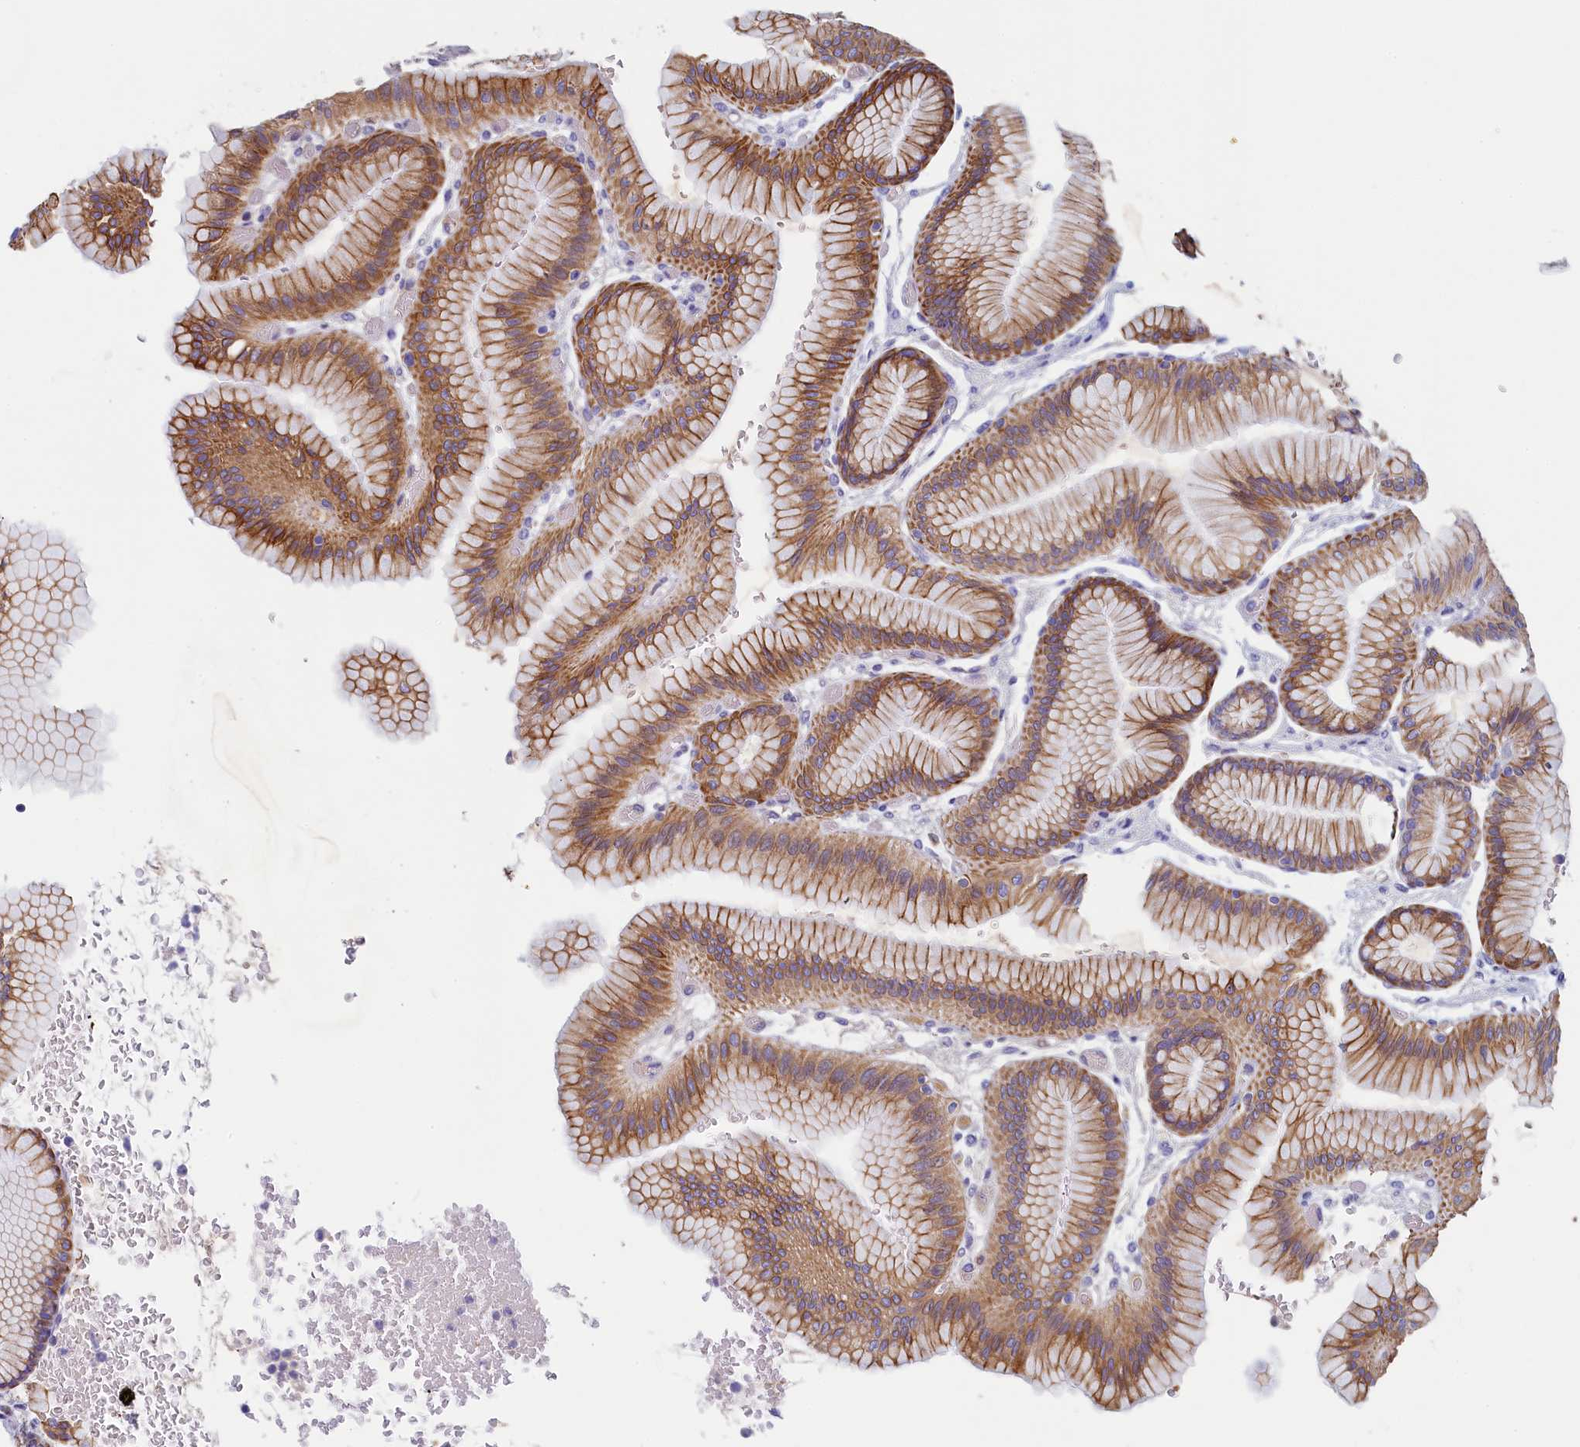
{"staining": {"intensity": "moderate", "quantity": ">75%", "location": "cytoplasmic/membranous"}, "tissue": "stomach", "cell_type": "Glandular cells", "image_type": "normal", "snomed": [{"axis": "morphology", "description": "Normal tissue, NOS"}, {"axis": "morphology", "description": "Adenocarcinoma, NOS"}, {"axis": "morphology", "description": "Adenocarcinoma, High grade"}, {"axis": "topography", "description": "Stomach, upper"}, {"axis": "topography", "description": "Stomach"}], "caption": "Glandular cells display moderate cytoplasmic/membranous staining in approximately >75% of cells in normal stomach. The protein is shown in brown color, while the nuclei are stained blue.", "gene": "GUCA1C", "patient": {"sex": "female", "age": 65}}